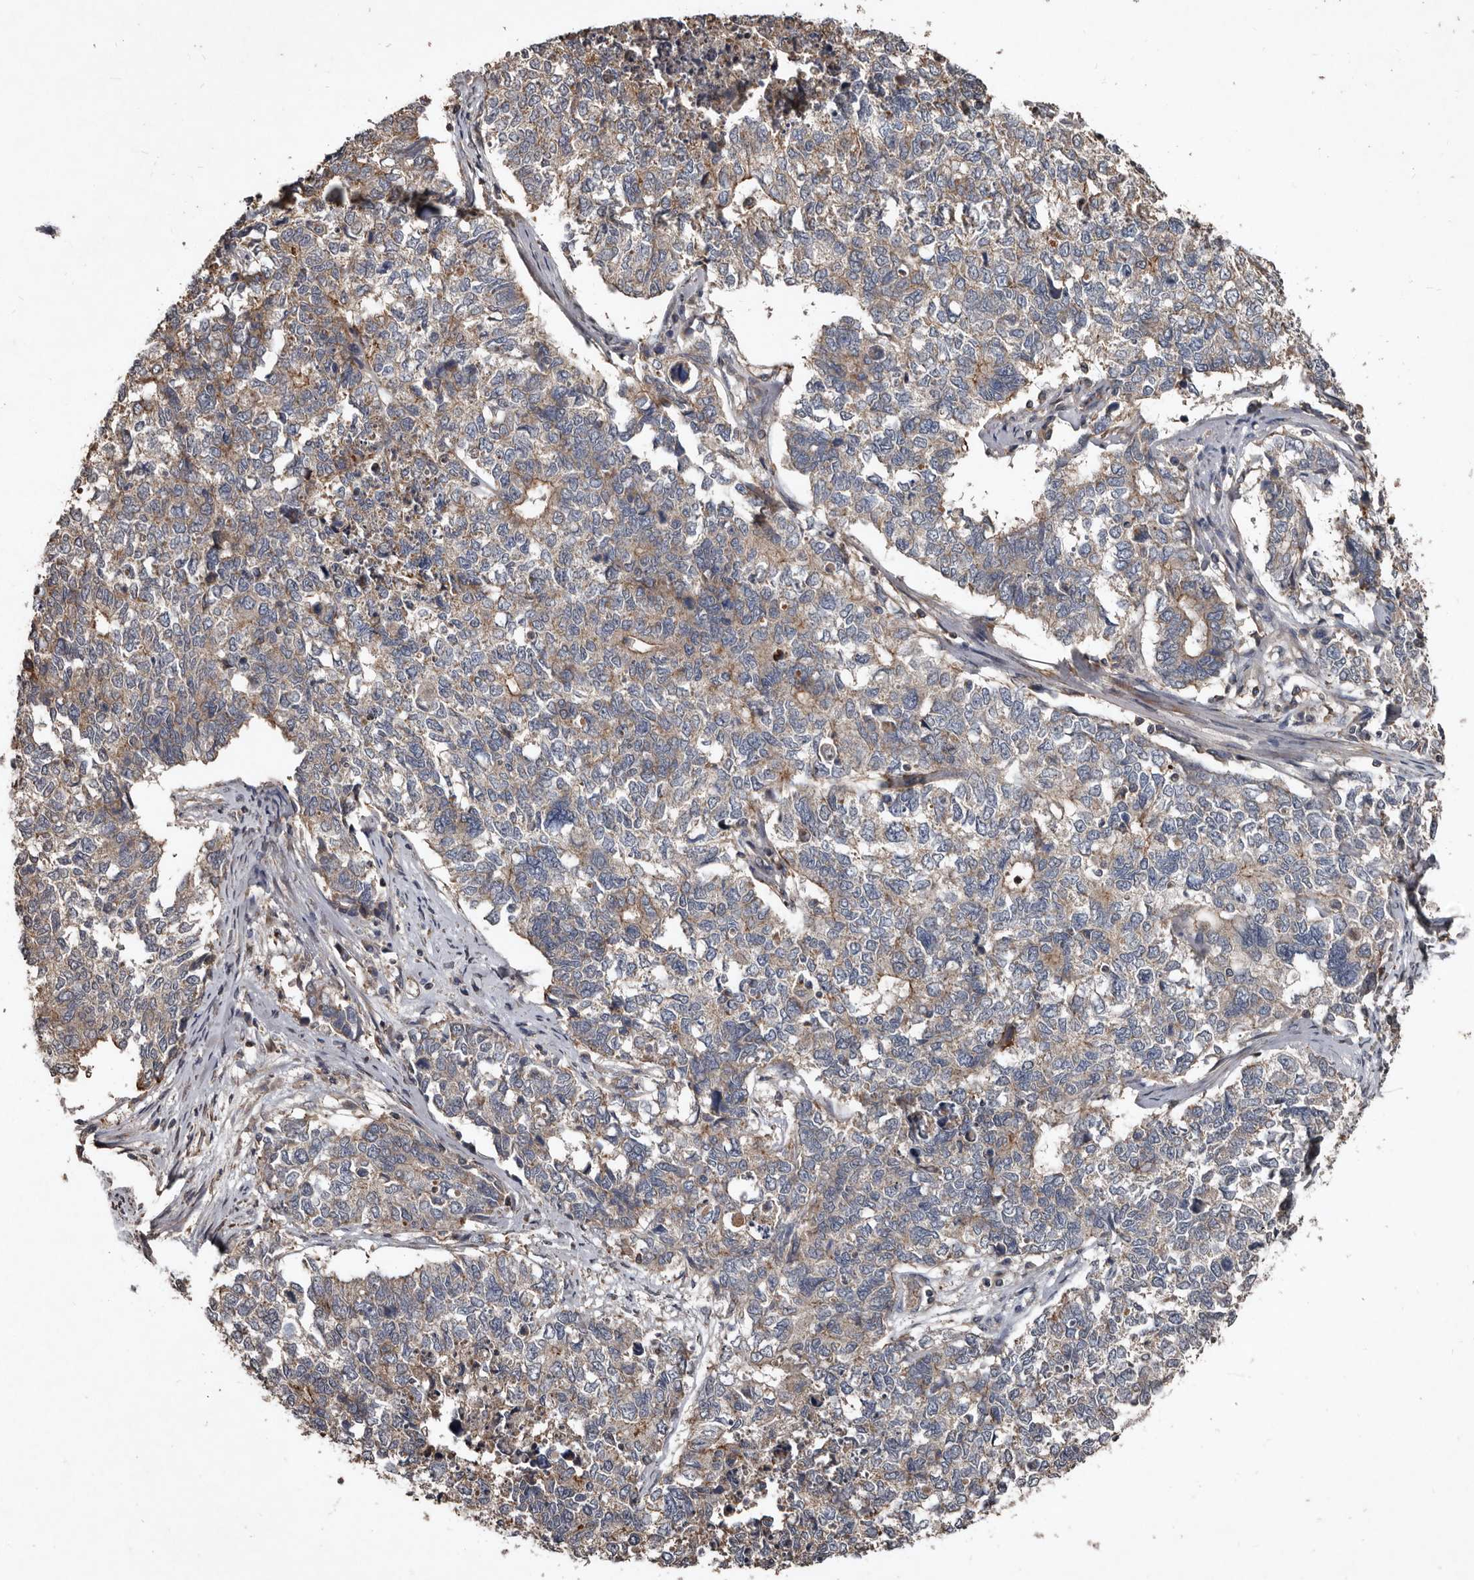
{"staining": {"intensity": "weak", "quantity": "25%-75%", "location": "cytoplasmic/membranous"}, "tissue": "cervical cancer", "cell_type": "Tumor cells", "image_type": "cancer", "snomed": [{"axis": "morphology", "description": "Squamous cell carcinoma, NOS"}, {"axis": "topography", "description": "Cervix"}], "caption": "Protein staining reveals weak cytoplasmic/membranous positivity in about 25%-75% of tumor cells in squamous cell carcinoma (cervical). The staining is performed using DAB brown chromogen to label protein expression. The nuclei are counter-stained blue using hematoxylin.", "gene": "GREB1", "patient": {"sex": "female", "age": 63}}